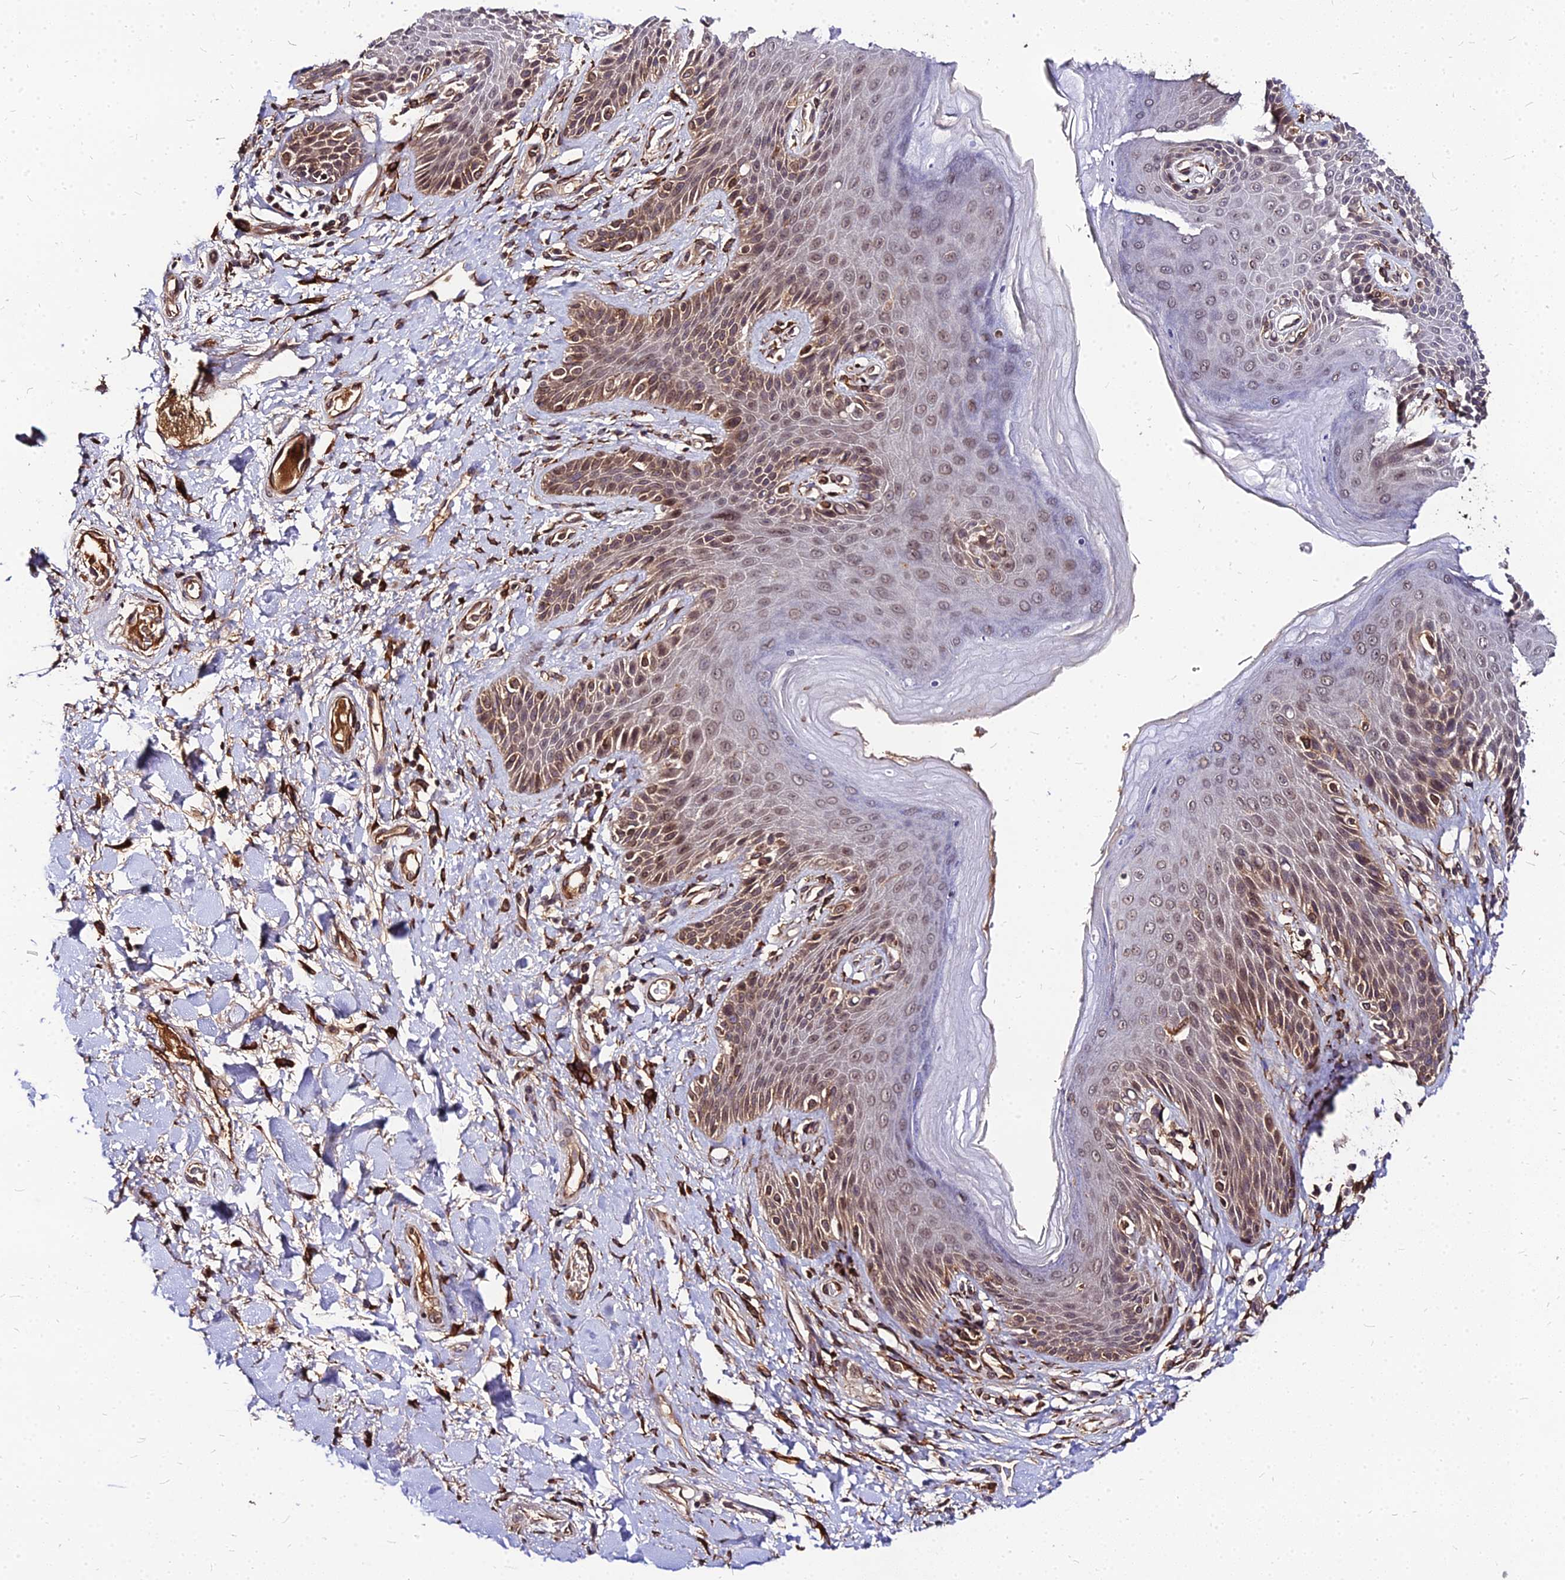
{"staining": {"intensity": "moderate", "quantity": "25%-75%", "location": "cytoplasmic/membranous,nuclear"}, "tissue": "skin", "cell_type": "Epidermal cells", "image_type": "normal", "snomed": [{"axis": "morphology", "description": "Normal tissue, NOS"}, {"axis": "topography", "description": "Anal"}], "caption": "A high-resolution histopathology image shows immunohistochemistry staining of benign skin, which demonstrates moderate cytoplasmic/membranous,nuclear expression in about 25%-75% of epidermal cells.", "gene": "PDE4D", "patient": {"sex": "female", "age": 89}}